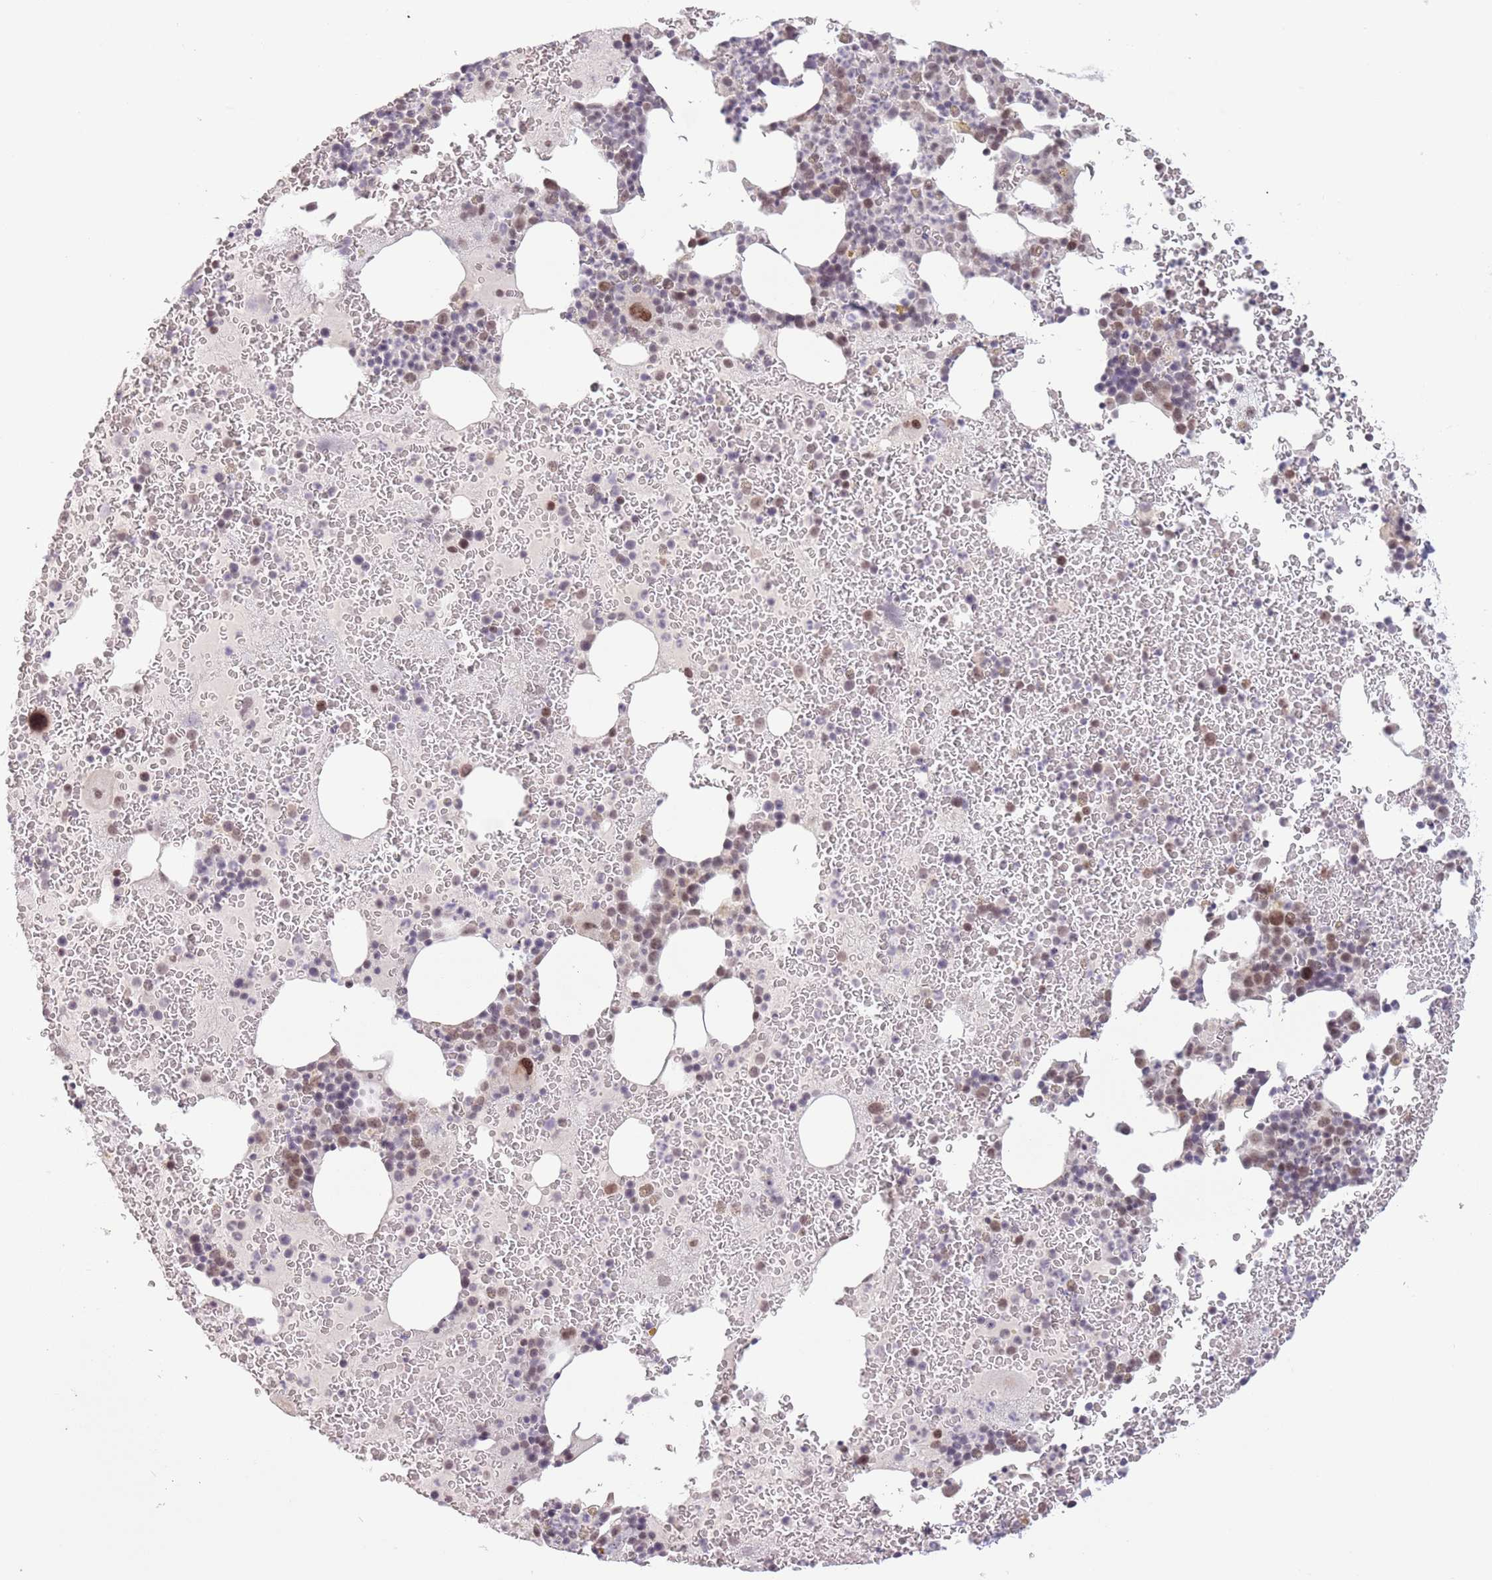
{"staining": {"intensity": "moderate", "quantity": "<25%", "location": "nuclear"}, "tissue": "bone marrow", "cell_type": "Hematopoietic cells", "image_type": "normal", "snomed": [{"axis": "morphology", "description": "Normal tissue, NOS"}, {"axis": "topography", "description": "Bone marrow"}], "caption": "This micrograph shows normal bone marrow stained with immunohistochemistry (IHC) to label a protein in brown. The nuclear of hematopoietic cells show moderate positivity for the protein. Nuclei are counter-stained blue.", "gene": "MRPL34", "patient": {"sex": "male", "age": 26}}